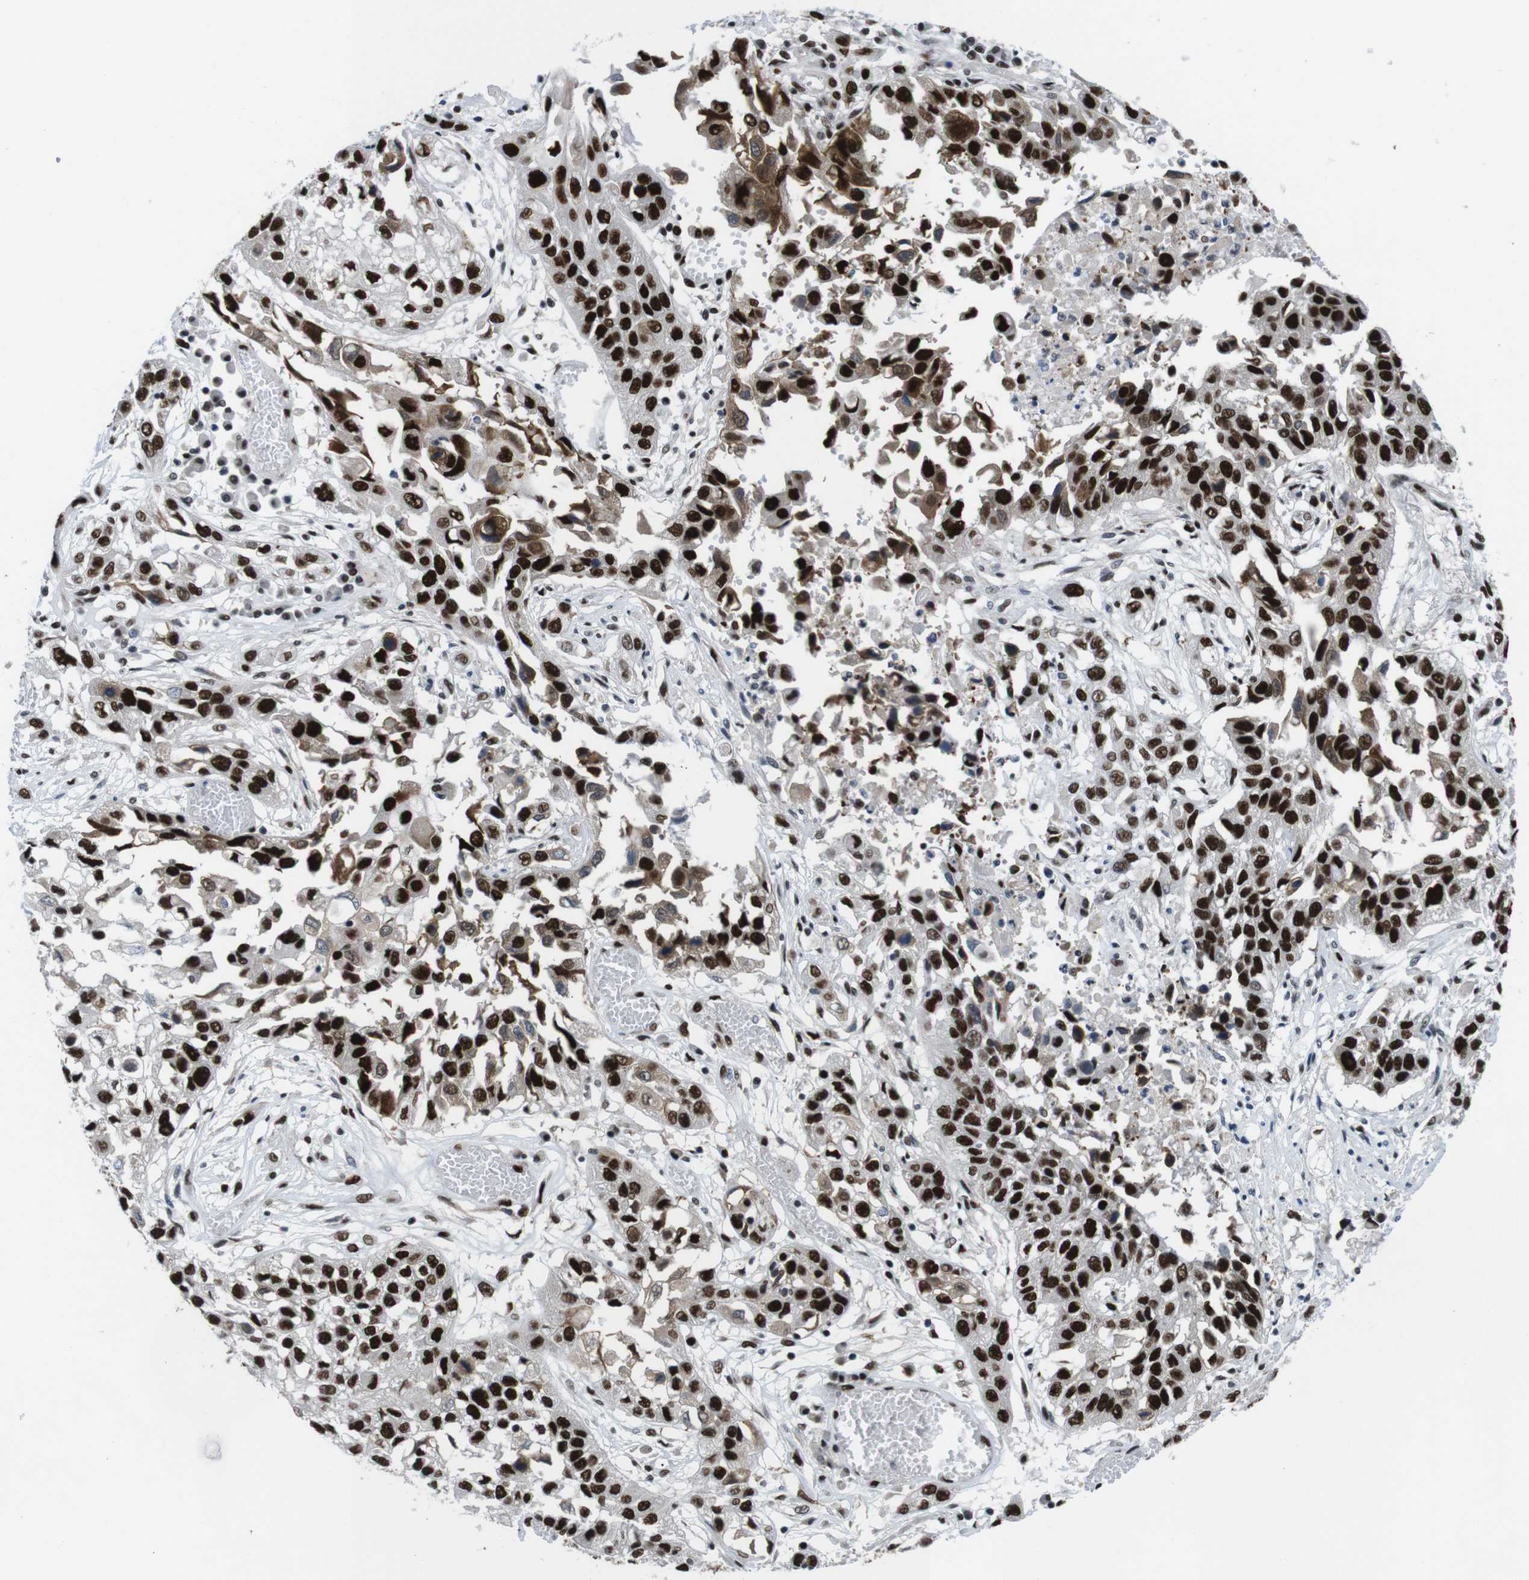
{"staining": {"intensity": "strong", "quantity": ">75%", "location": "nuclear"}, "tissue": "lung cancer", "cell_type": "Tumor cells", "image_type": "cancer", "snomed": [{"axis": "morphology", "description": "Squamous cell carcinoma, NOS"}, {"axis": "topography", "description": "Lung"}], "caption": "Brown immunohistochemical staining in lung squamous cell carcinoma exhibits strong nuclear staining in approximately >75% of tumor cells. (DAB (3,3'-diaminobenzidine) = brown stain, brightfield microscopy at high magnification).", "gene": "PSME3", "patient": {"sex": "male", "age": 71}}